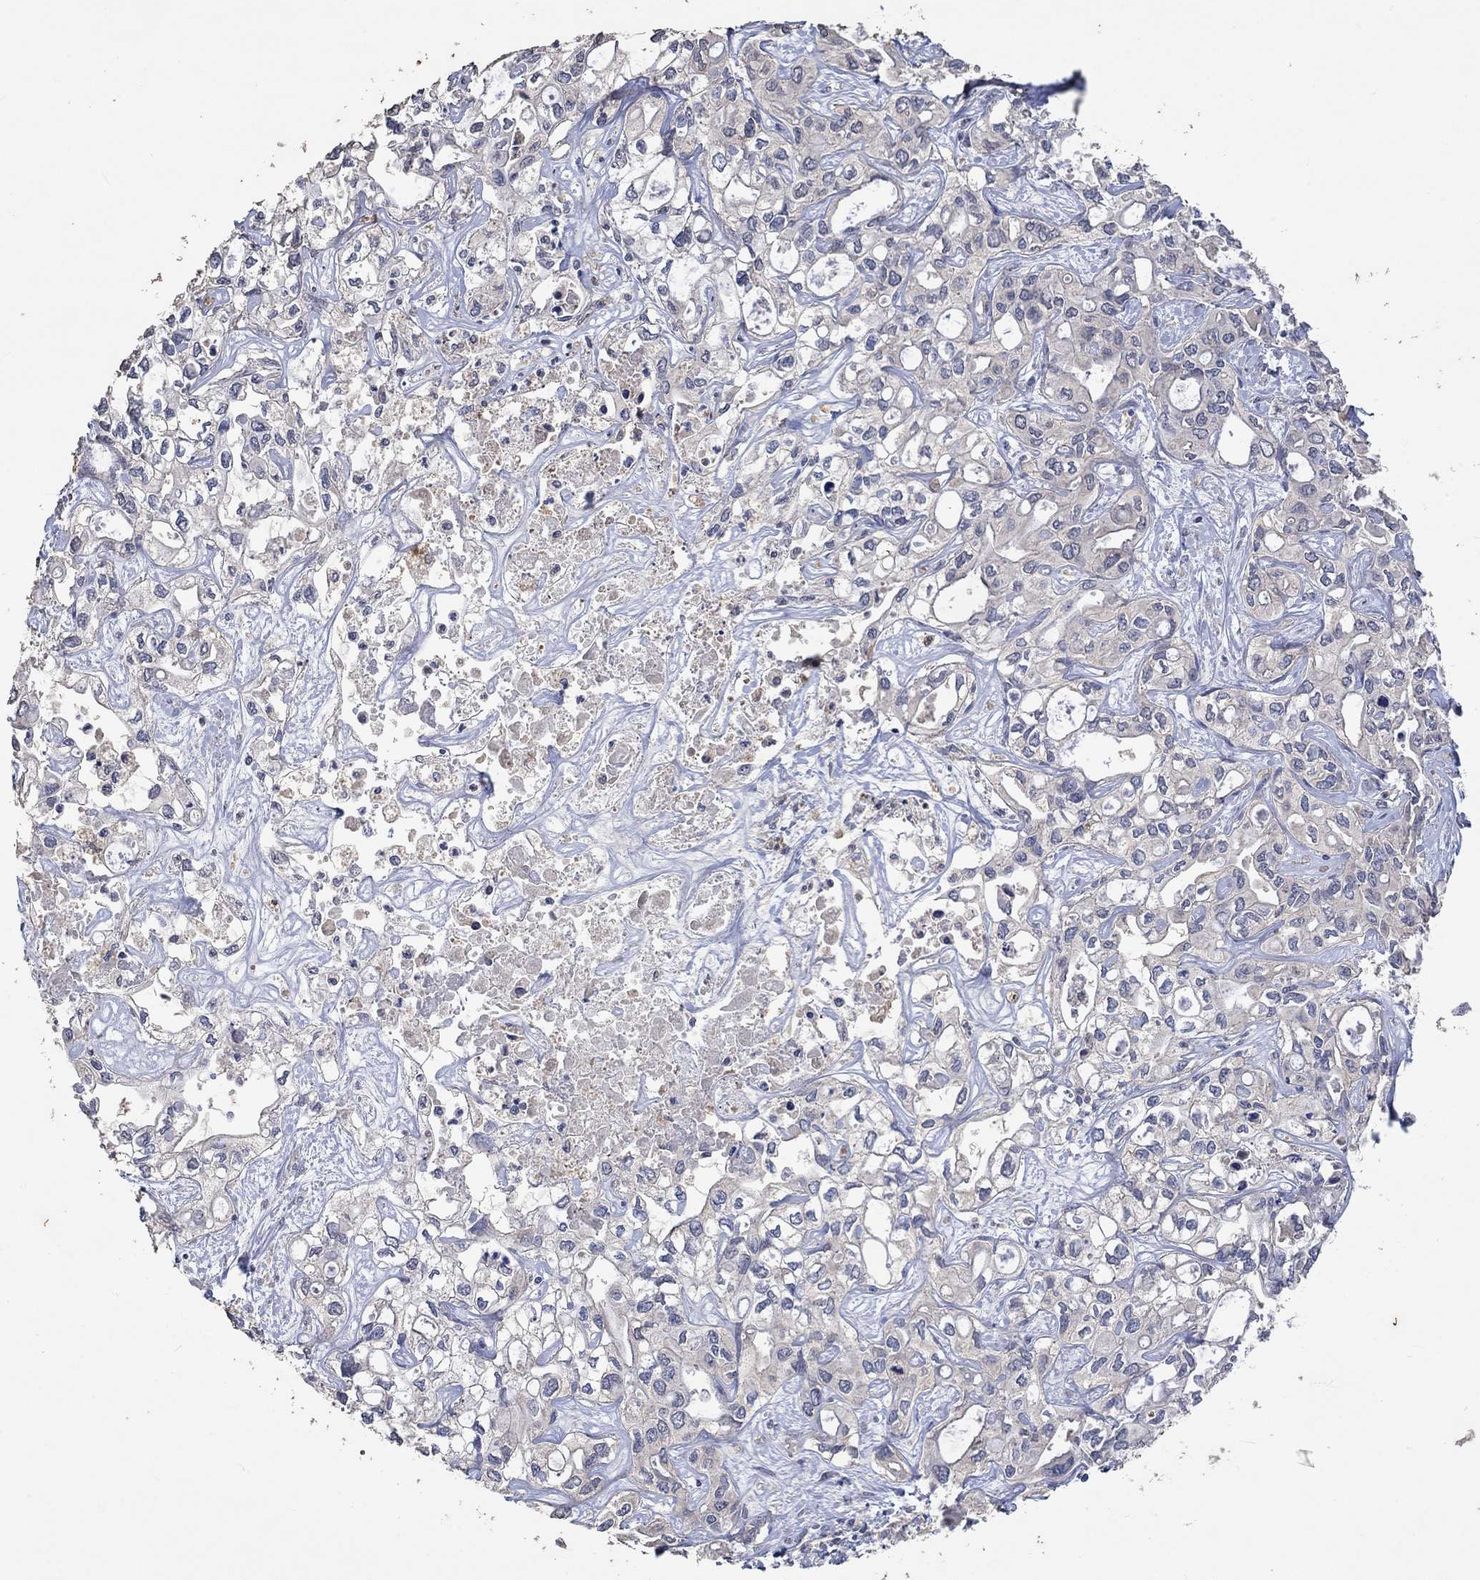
{"staining": {"intensity": "negative", "quantity": "none", "location": "none"}, "tissue": "liver cancer", "cell_type": "Tumor cells", "image_type": "cancer", "snomed": [{"axis": "morphology", "description": "Cholangiocarcinoma"}, {"axis": "topography", "description": "Liver"}], "caption": "Immunohistochemistry histopathology image of liver cholangiocarcinoma stained for a protein (brown), which exhibits no staining in tumor cells.", "gene": "PTPN20", "patient": {"sex": "female", "age": 64}}